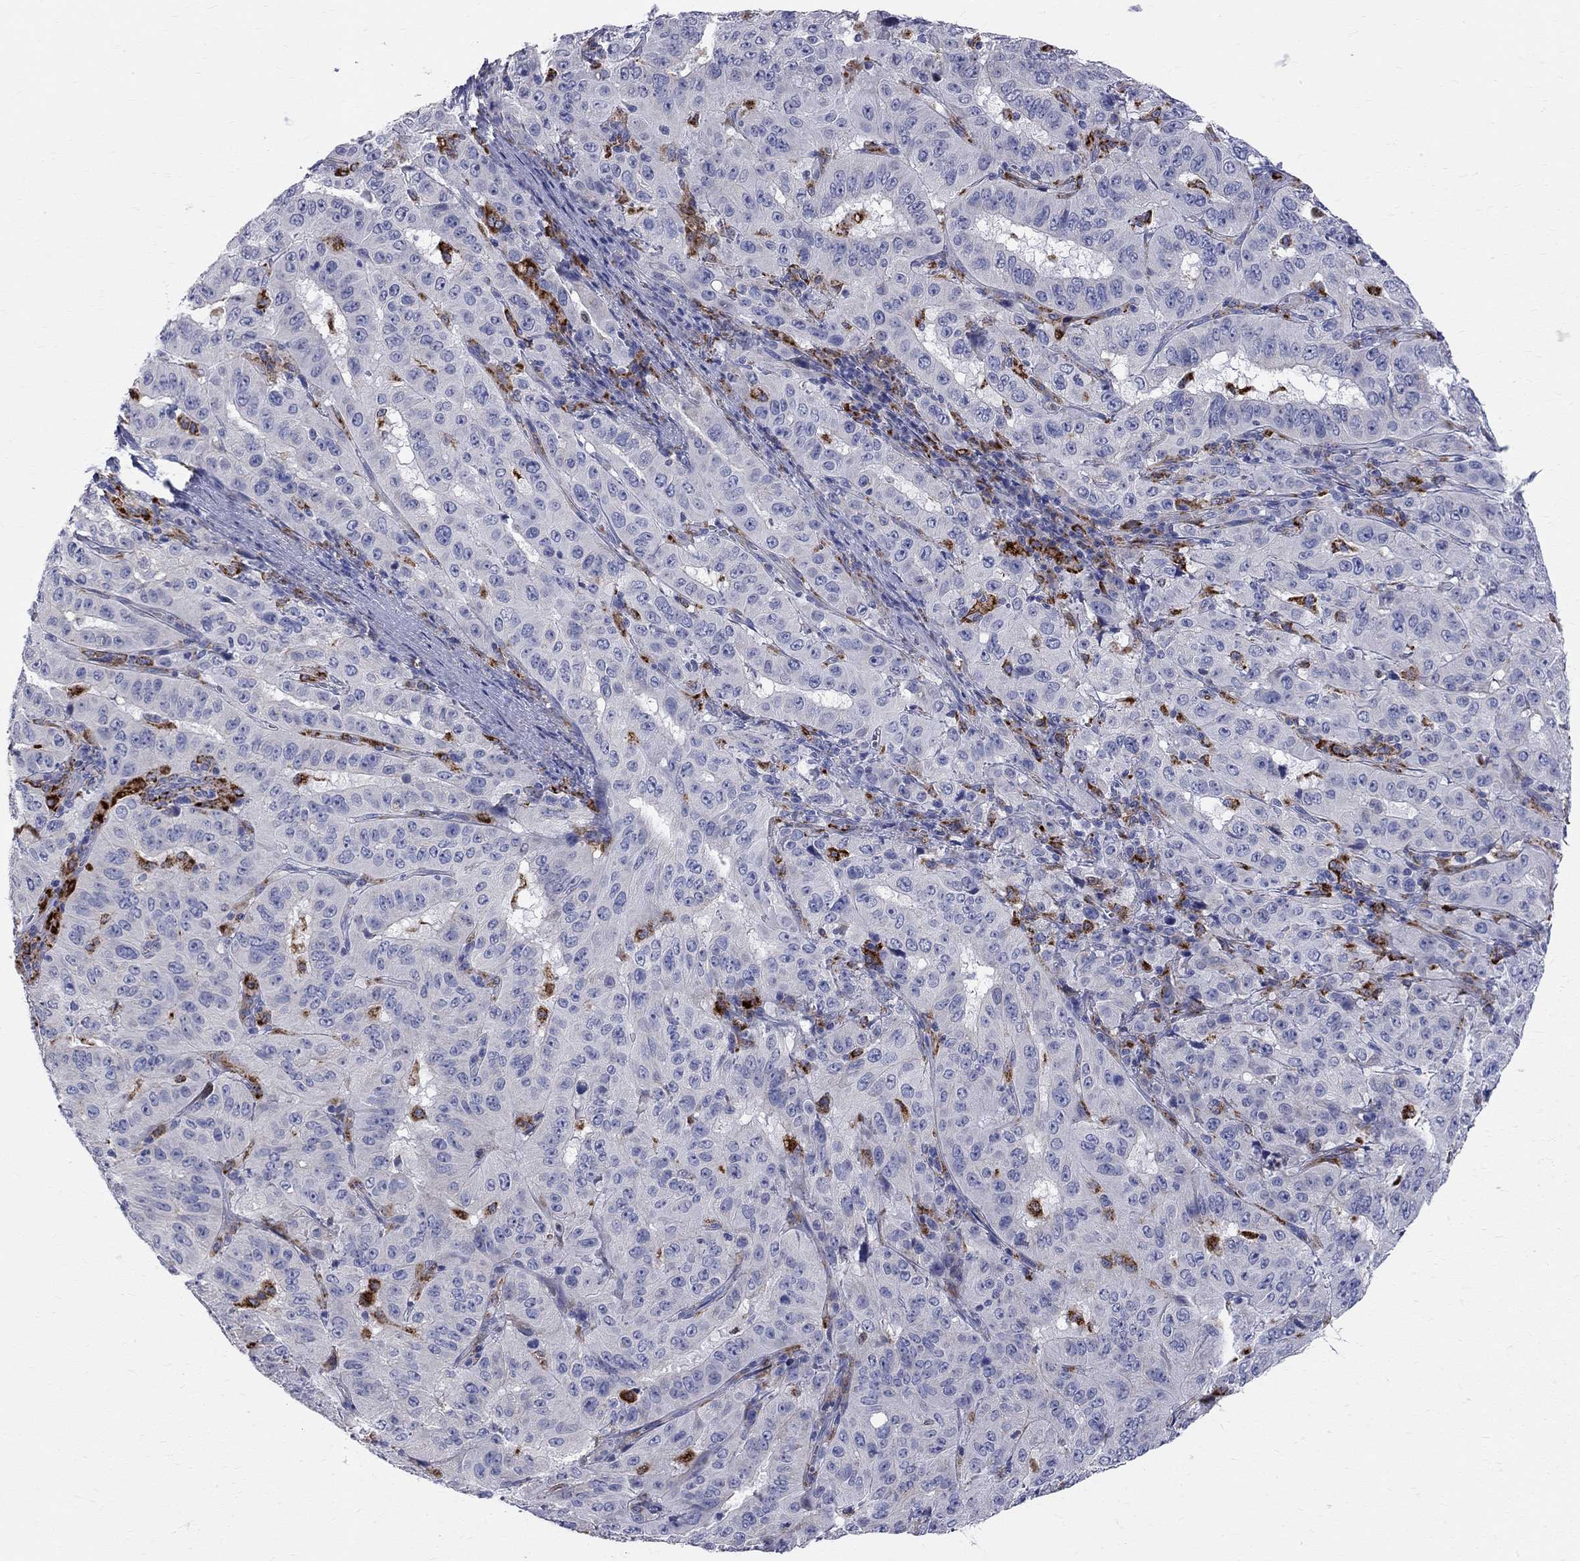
{"staining": {"intensity": "negative", "quantity": "none", "location": "none"}, "tissue": "pancreatic cancer", "cell_type": "Tumor cells", "image_type": "cancer", "snomed": [{"axis": "morphology", "description": "Adenocarcinoma, NOS"}, {"axis": "topography", "description": "Pancreas"}], "caption": "An image of adenocarcinoma (pancreatic) stained for a protein displays no brown staining in tumor cells. (Stains: DAB (3,3'-diaminobenzidine) immunohistochemistry (IHC) with hematoxylin counter stain, Microscopy: brightfield microscopy at high magnification).", "gene": "ACSL1", "patient": {"sex": "male", "age": 63}}